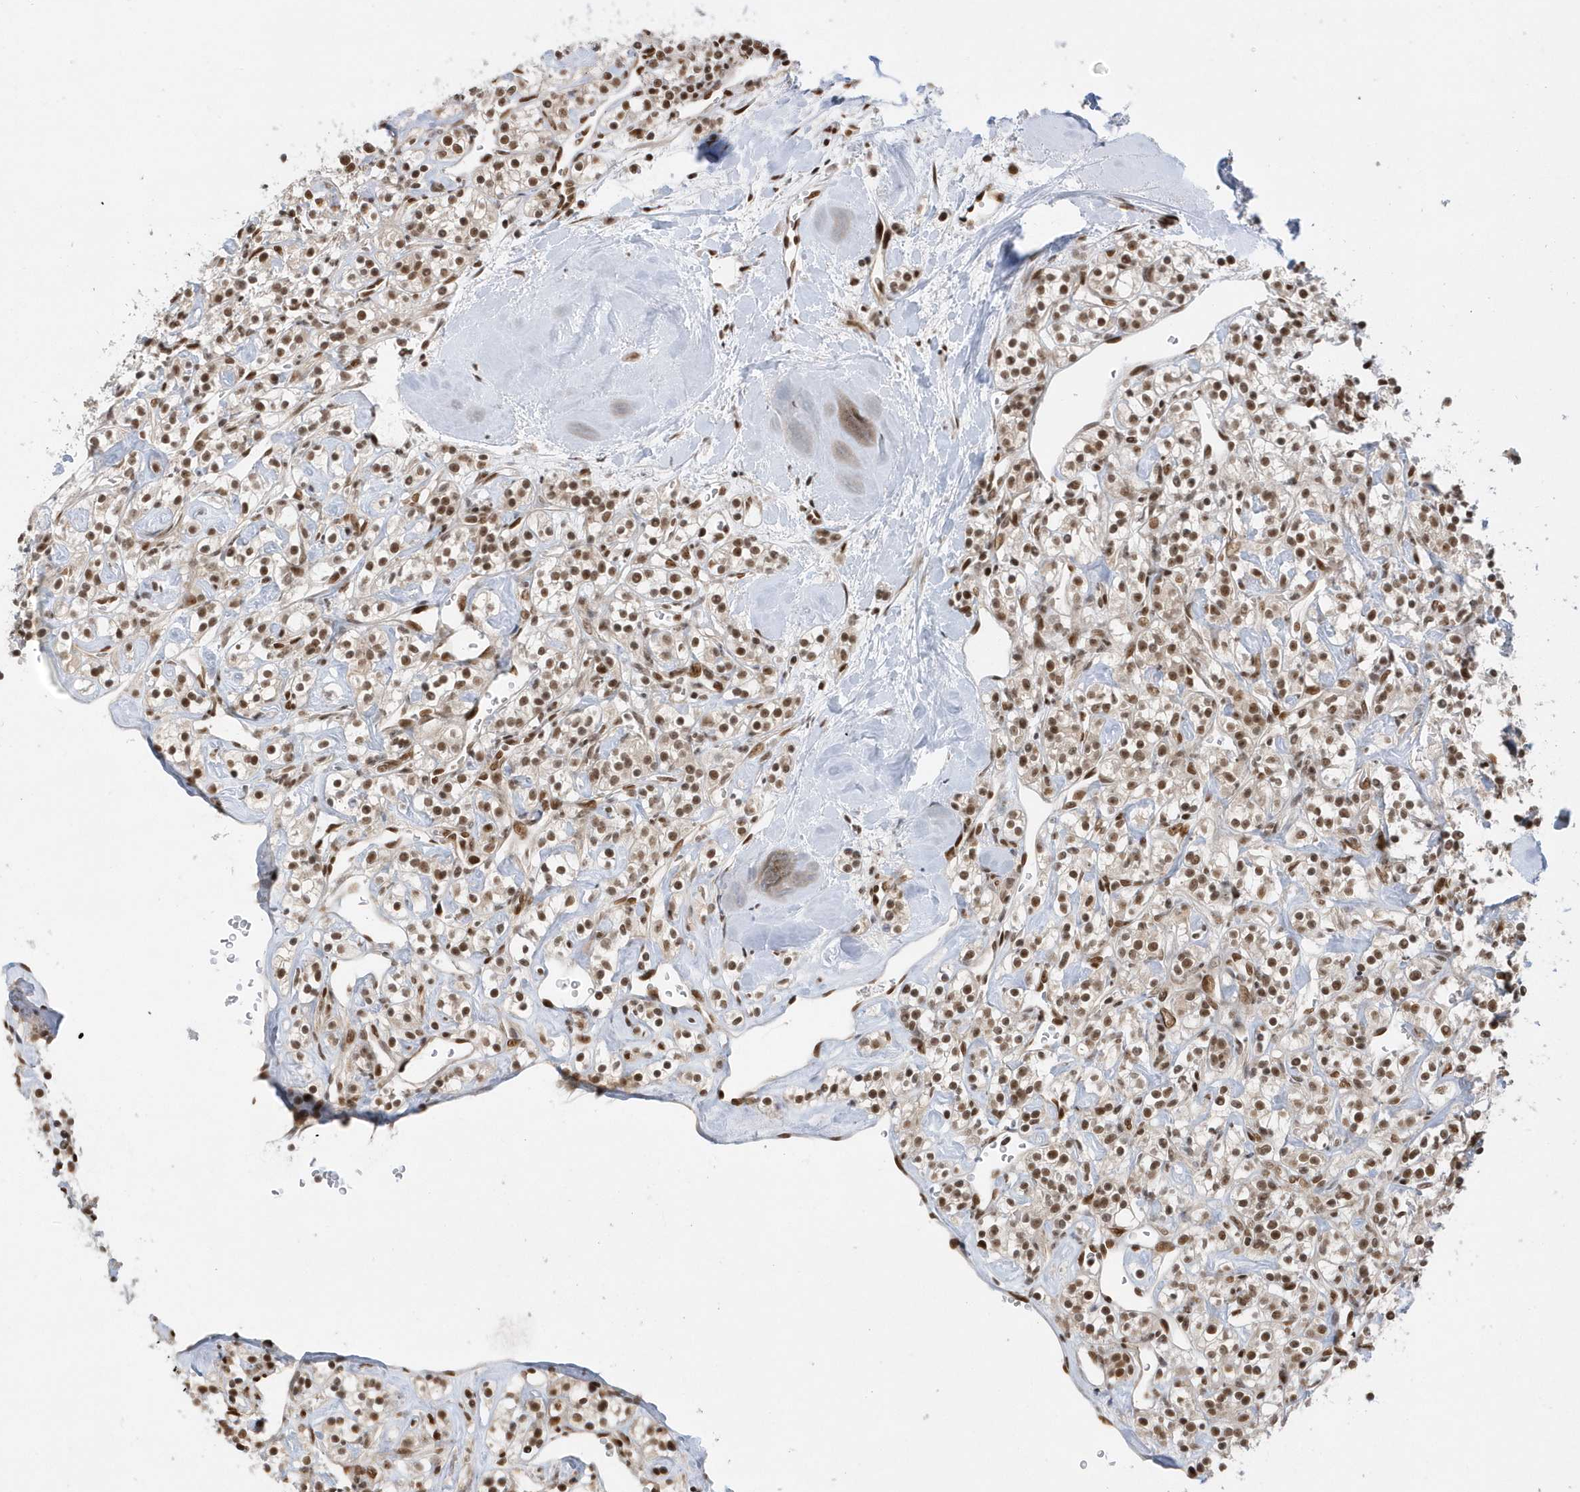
{"staining": {"intensity": "moderate", "quantity": ">75%", "location": "nuclear"}, "tissue": "renal cancer", "cell_type": "Tumor cells", "image_type": "cancer", "snomed": [{"axis": "morphology", "description": "Adenocarcinoma, NOS"}, {"axis": "topography", "description": "Kidney"}], "caption": "Tumor cells demonstrate moderate nuclear positivity in about >75% of cells in renal cancer (adenocarcinoma).", "gene": "SEPHS1", "patient": {"sex": "male", "age": 77}}